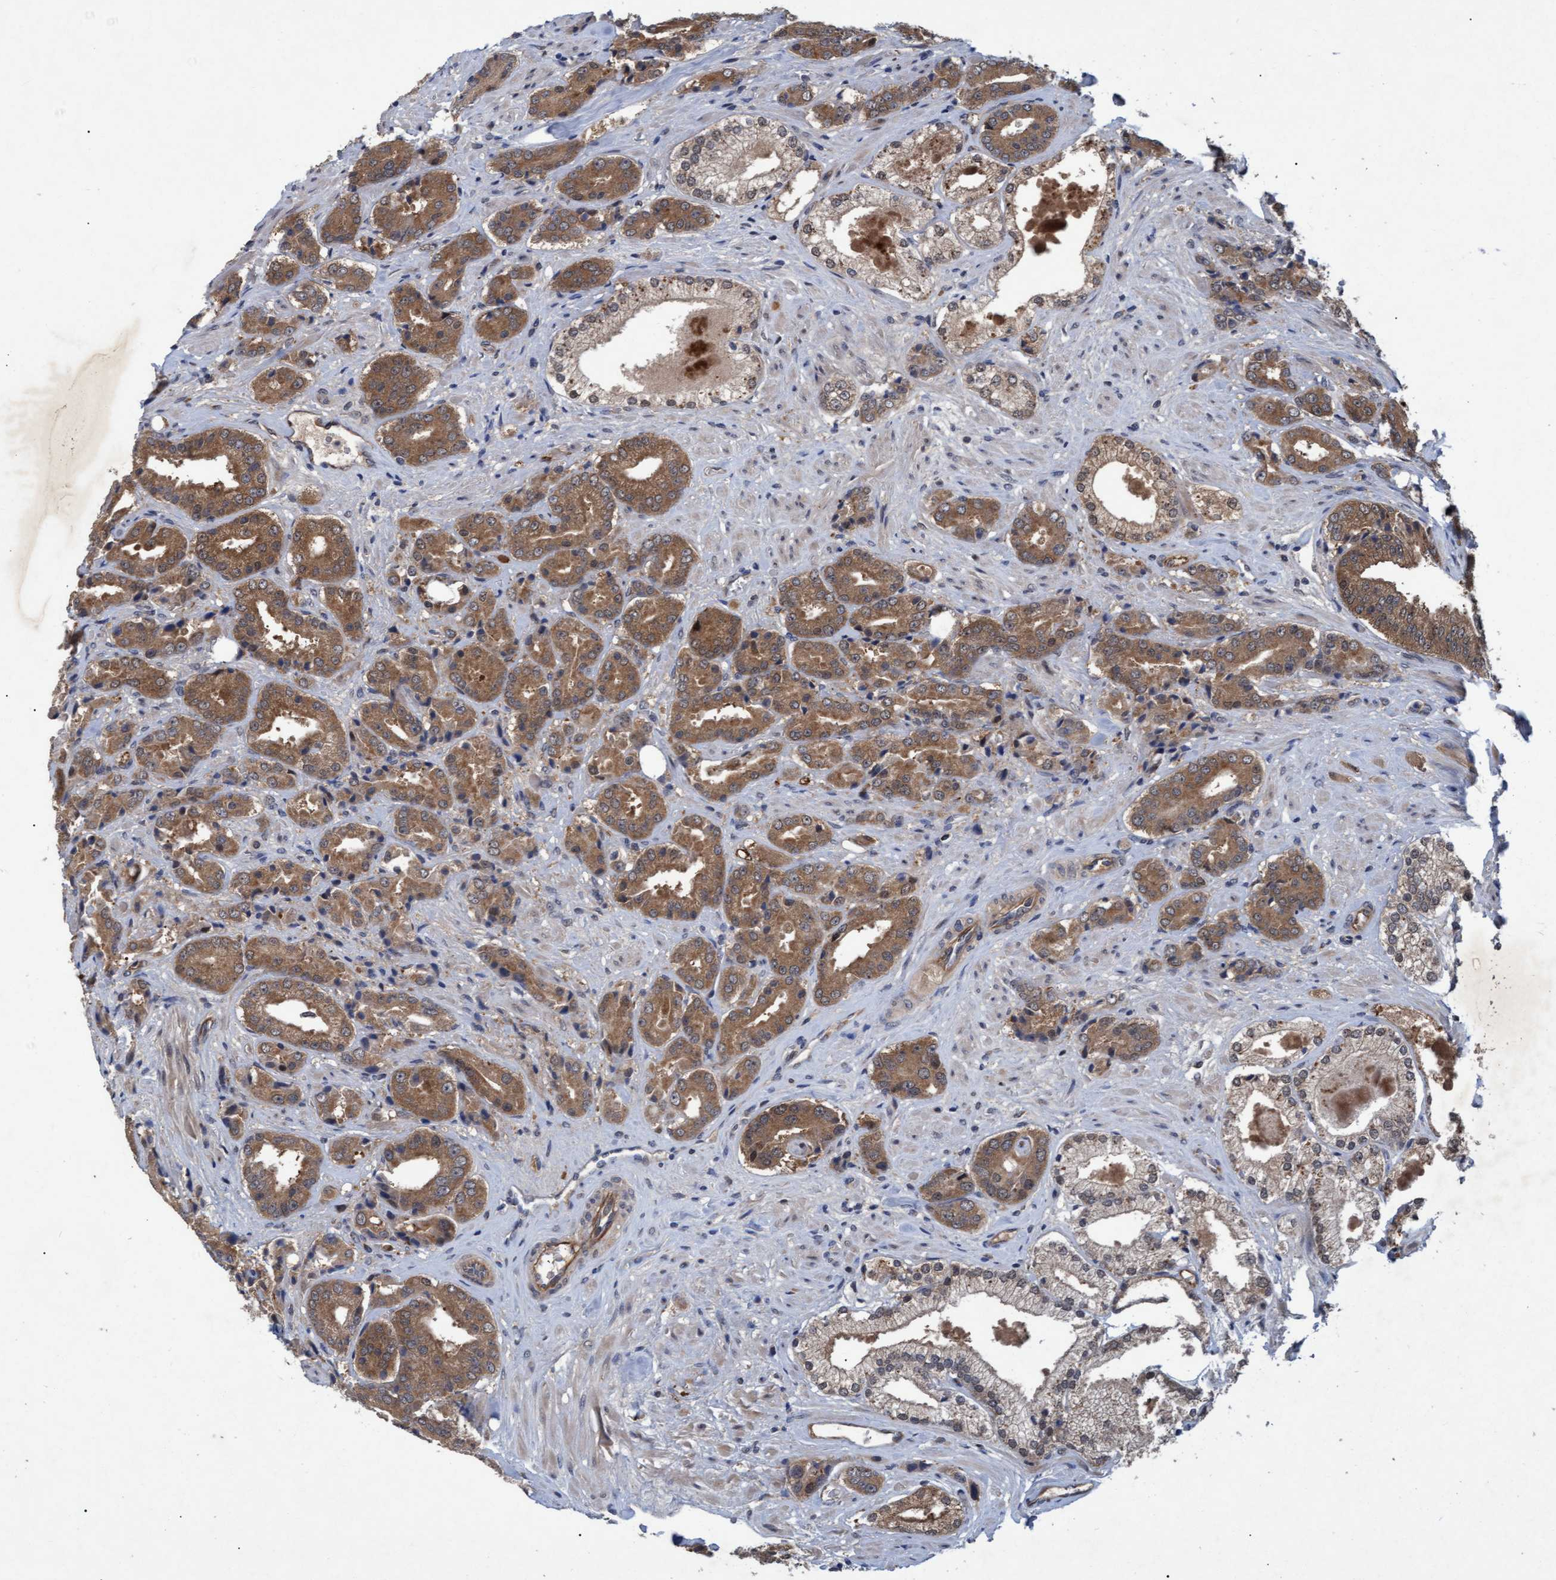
{"staining": {"intensity": "moderate", "quantity": ">75%", "location": "cytoplasmic/membranous"}, "tissue": "prostate cancer", "cell_type": "Tumor cells", "image_type": "cancer", "snomed": [{"axis": "morphology", "description": "Adenocarcinoma, High grade"}, {"axis": "topography", "description": "Prostate"}], "caption": "Immunohistochemical staining of prostate adenocarcinoma (high-grade) displays medium levels of moderate cytoplasmic/membranous expression in about >75% of tumor cells.", "gene": "PSMB6", "patient": {"sex": "male", "age": 71}}